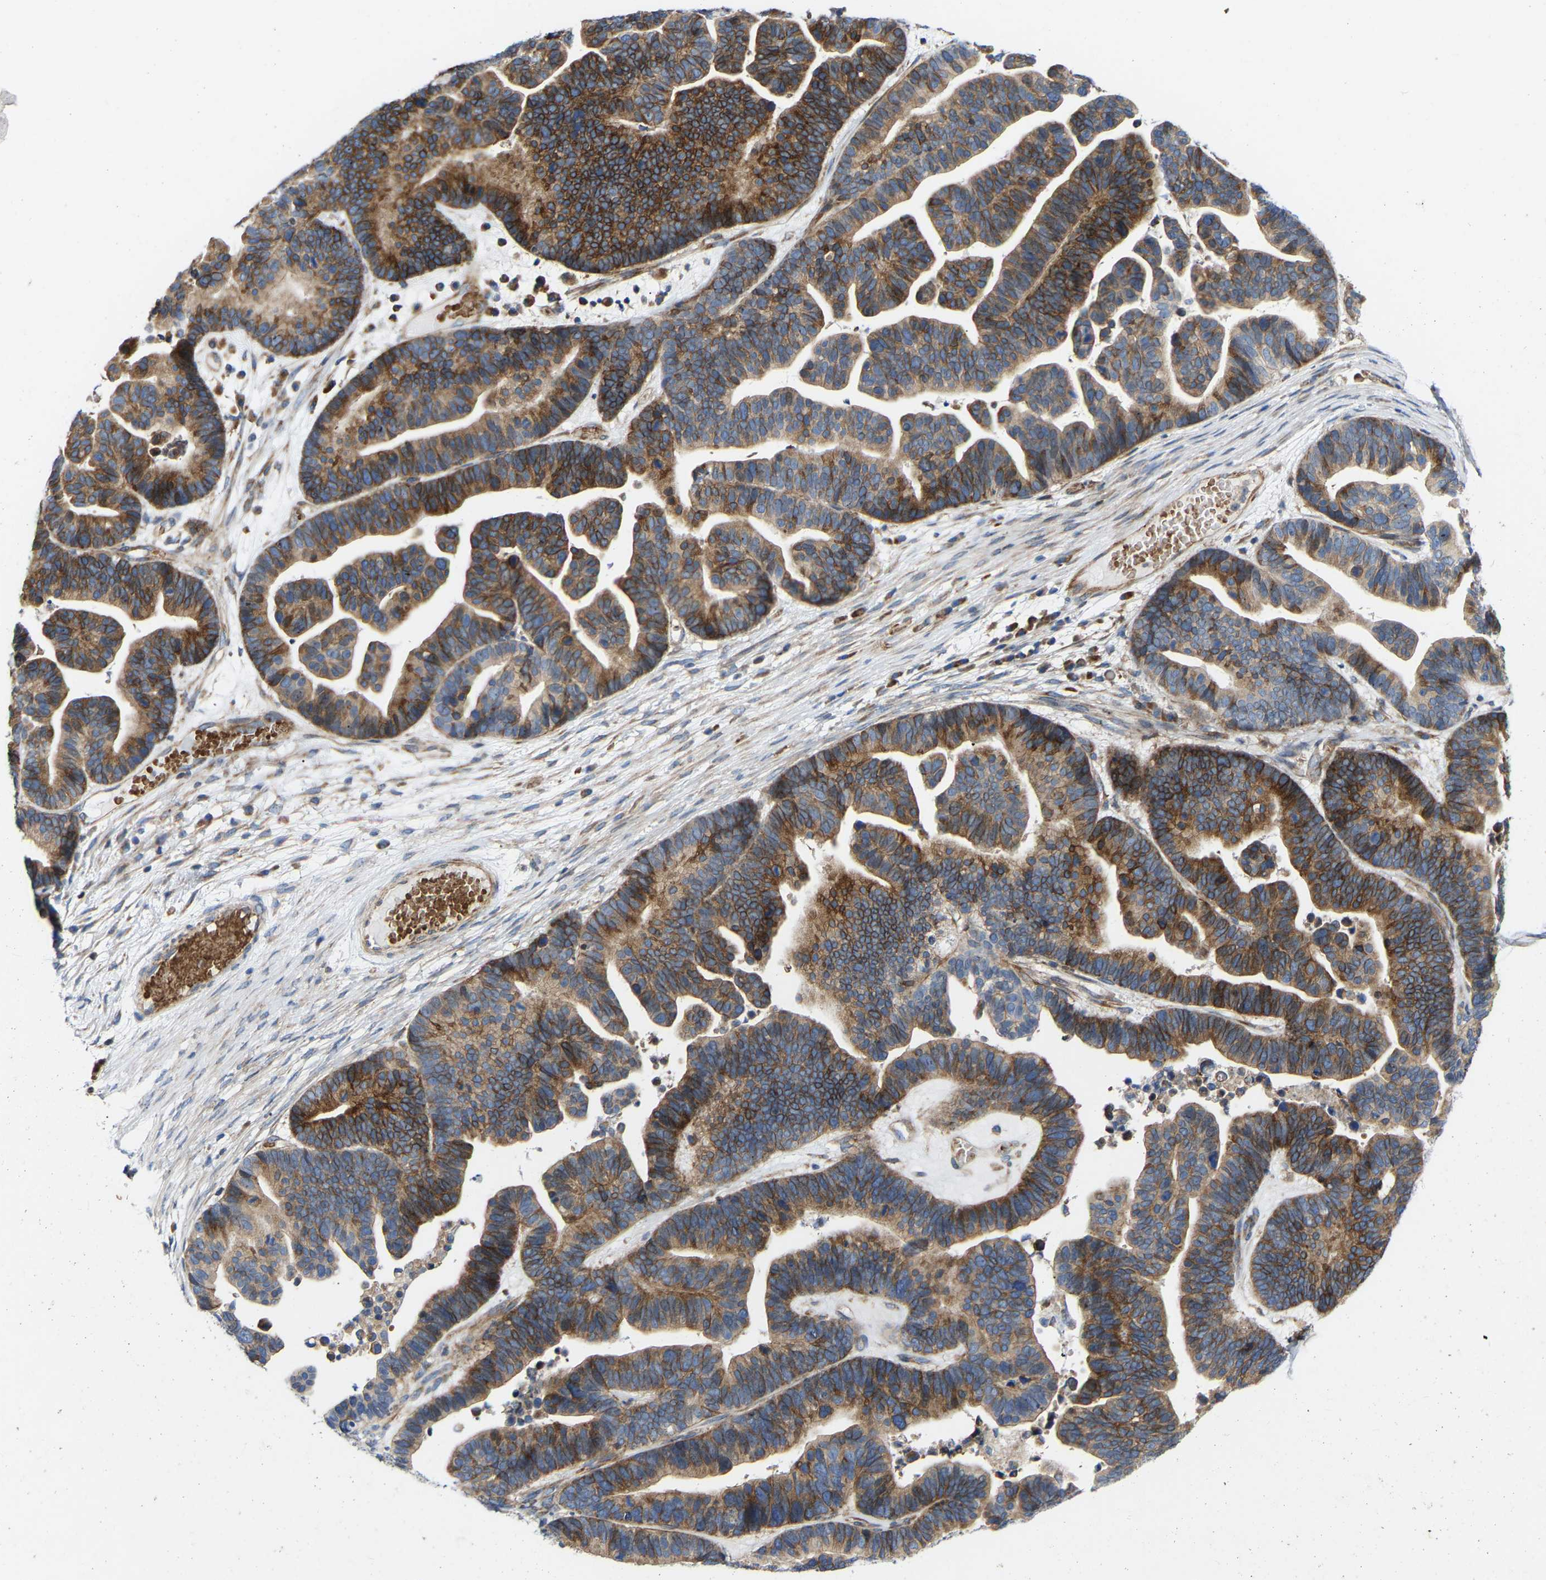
{"staining": {"intensity": "strong", "quantity": "25%-75%", "location": "cytoplasmic/membranous"}, "tissue": "ovarian cancer", "cell_type": "Tumor cells", "image_type": "cancer", "snomed": [{"axis": "morphology", "description": "Cystadenocarcinoma, serous, NOS"}, {"axis": "topography", "description": "Ovary"}], "caption": "This micrograph shows IHC staining of ovarian serous cystadenocarcinoma, with high strong cytoplasmic/membranous positivity in approximately 25%-75% of tumor cells.", "gene": "TOR1B", "patient": {"sex": "female", "age": 56}}